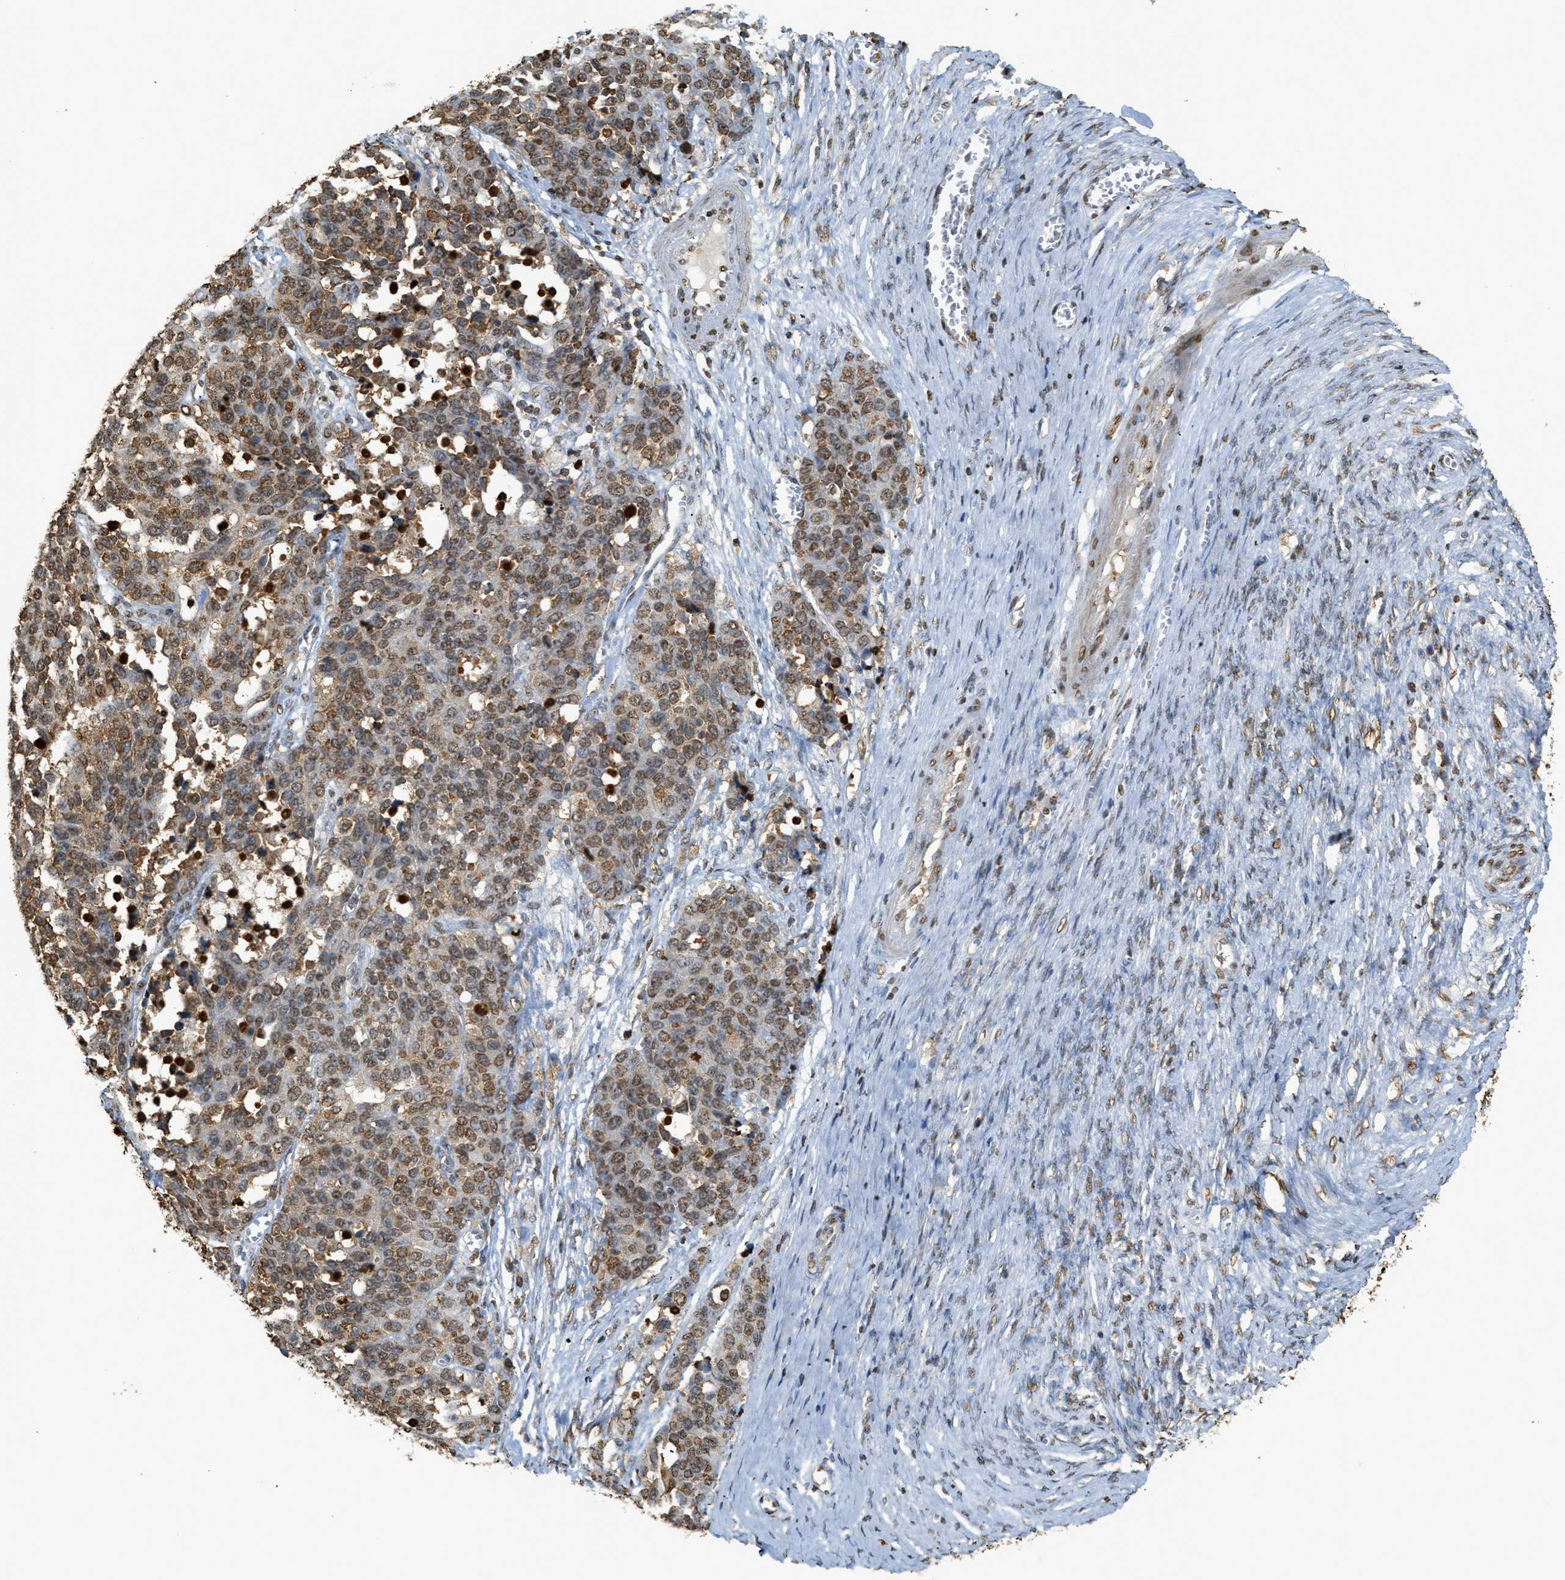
{"staining": {"intensity": "moderate", "quantity": "25%-75%", "location": "nuclear"}, "tissue": "ovarian cancer", "cell_type": "Tumor cells", "image_type": "cancer", "snomed": [{"axis": "morphology", "description": "Cystadenocarcinoma, serous, NOS"}, {"axis": "topography", "description": "Ovary"}], "caption": "The image displays immunohistochemical staining of serous cystadenocarcinoma (ovarian). There is moderate nuclear positivity is present in about 25%-75% of tumor cells.", "gene": "NR5A2", "patient": {"sex": "female", "age": 44}}